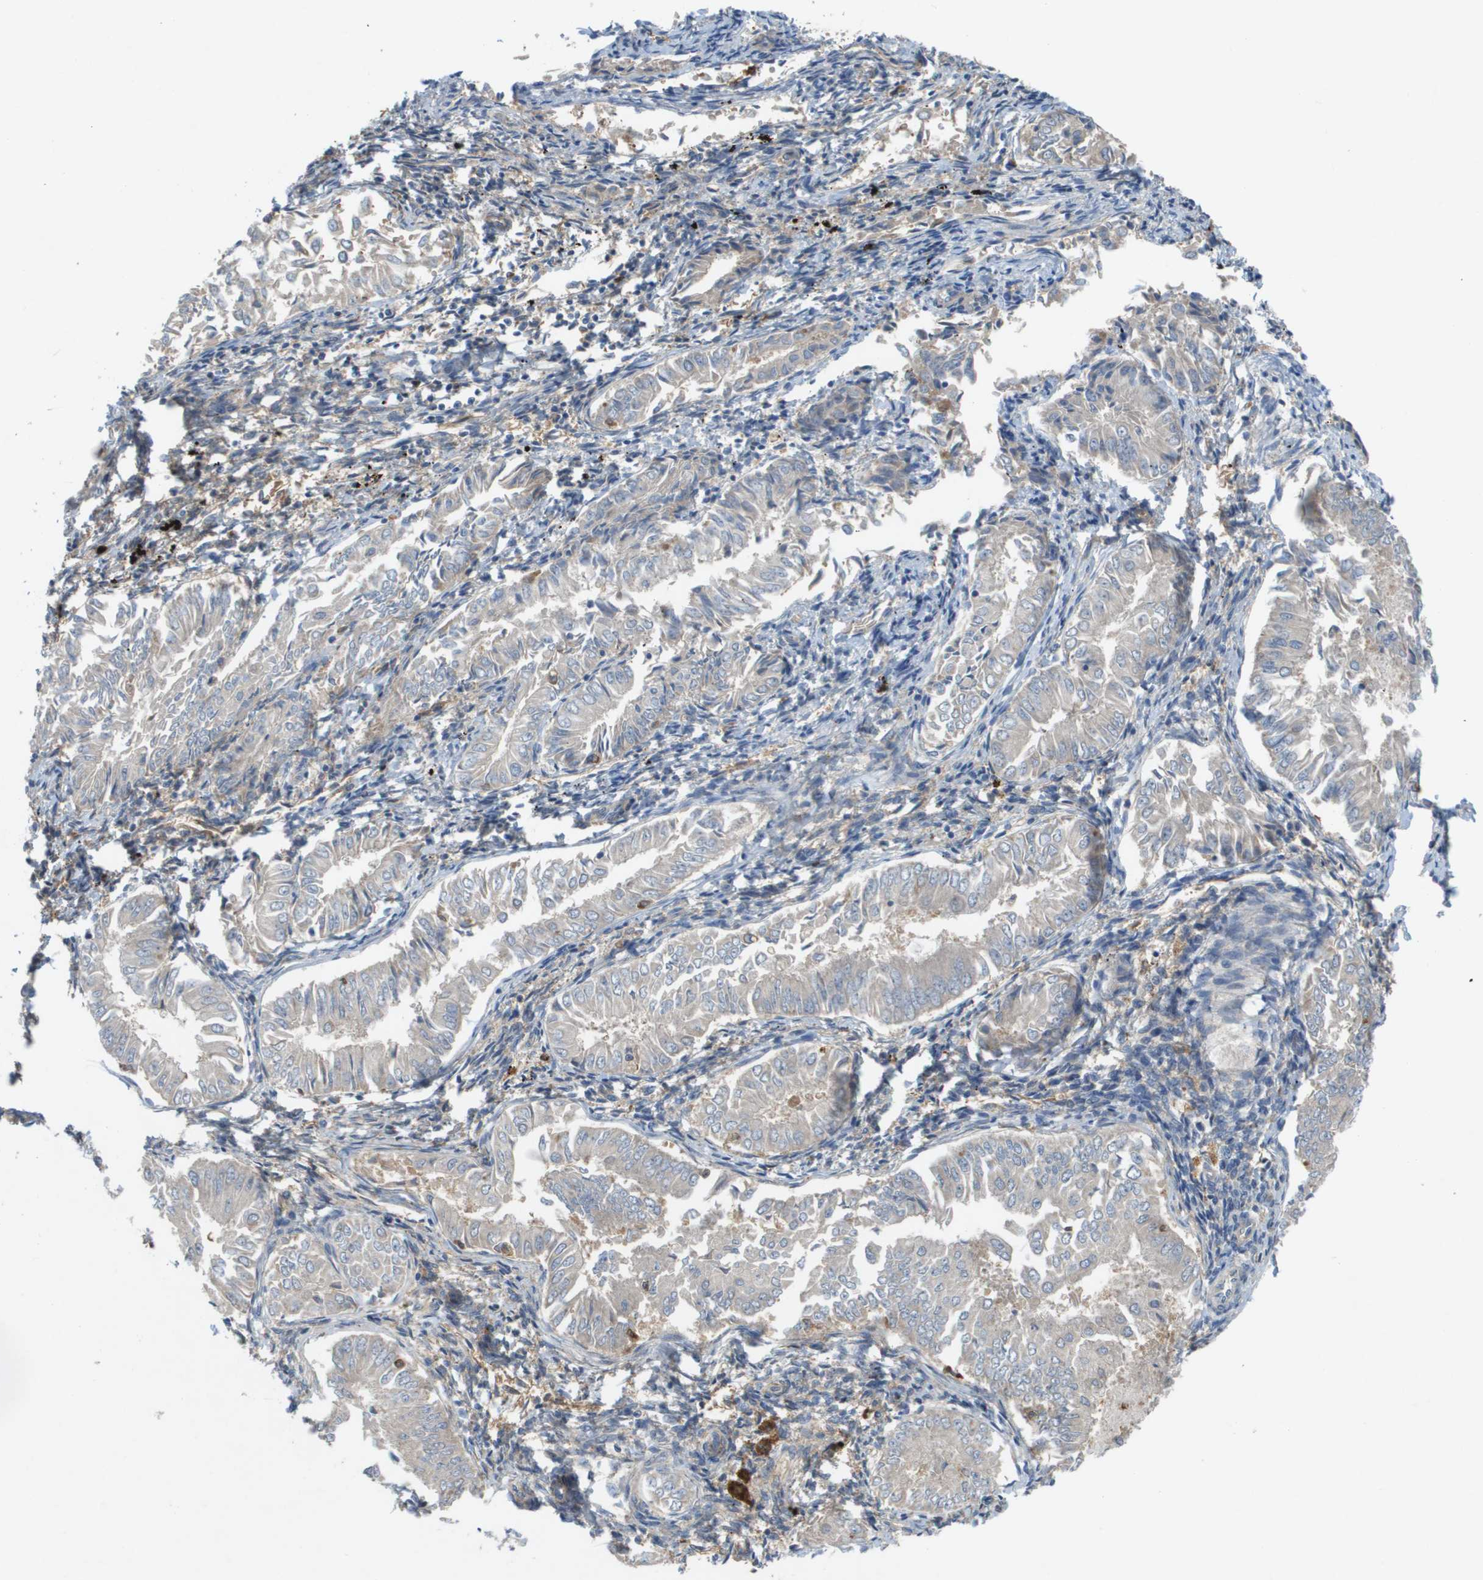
{"staining": {"intensity": "negative", "quantity": "none", "location": "none"}, "tissue": "endometrial cancer", "cell_type": "Tumor cells", "image_type": "cancer", "snomed": [{"axis": "morphology", "description": "Adenocarcinoma, NOS"}, {"axis": "topography", "description": "Endometrium"}], "caption": "Immunohistochemistry photomicrograph of neoplastic tissue: endometrial adenocarcinoma stained with DAB (3,3'-diaminobenzidine) exhibits no significant protein expression in tumor cells. Brightfield microscopy of immunohistochemistry stained with DAB (brown) and hematoxylin (blue), captured at high magnification.", "gene": "PALD1", "patient": {"sex": "female", "age": 53}}